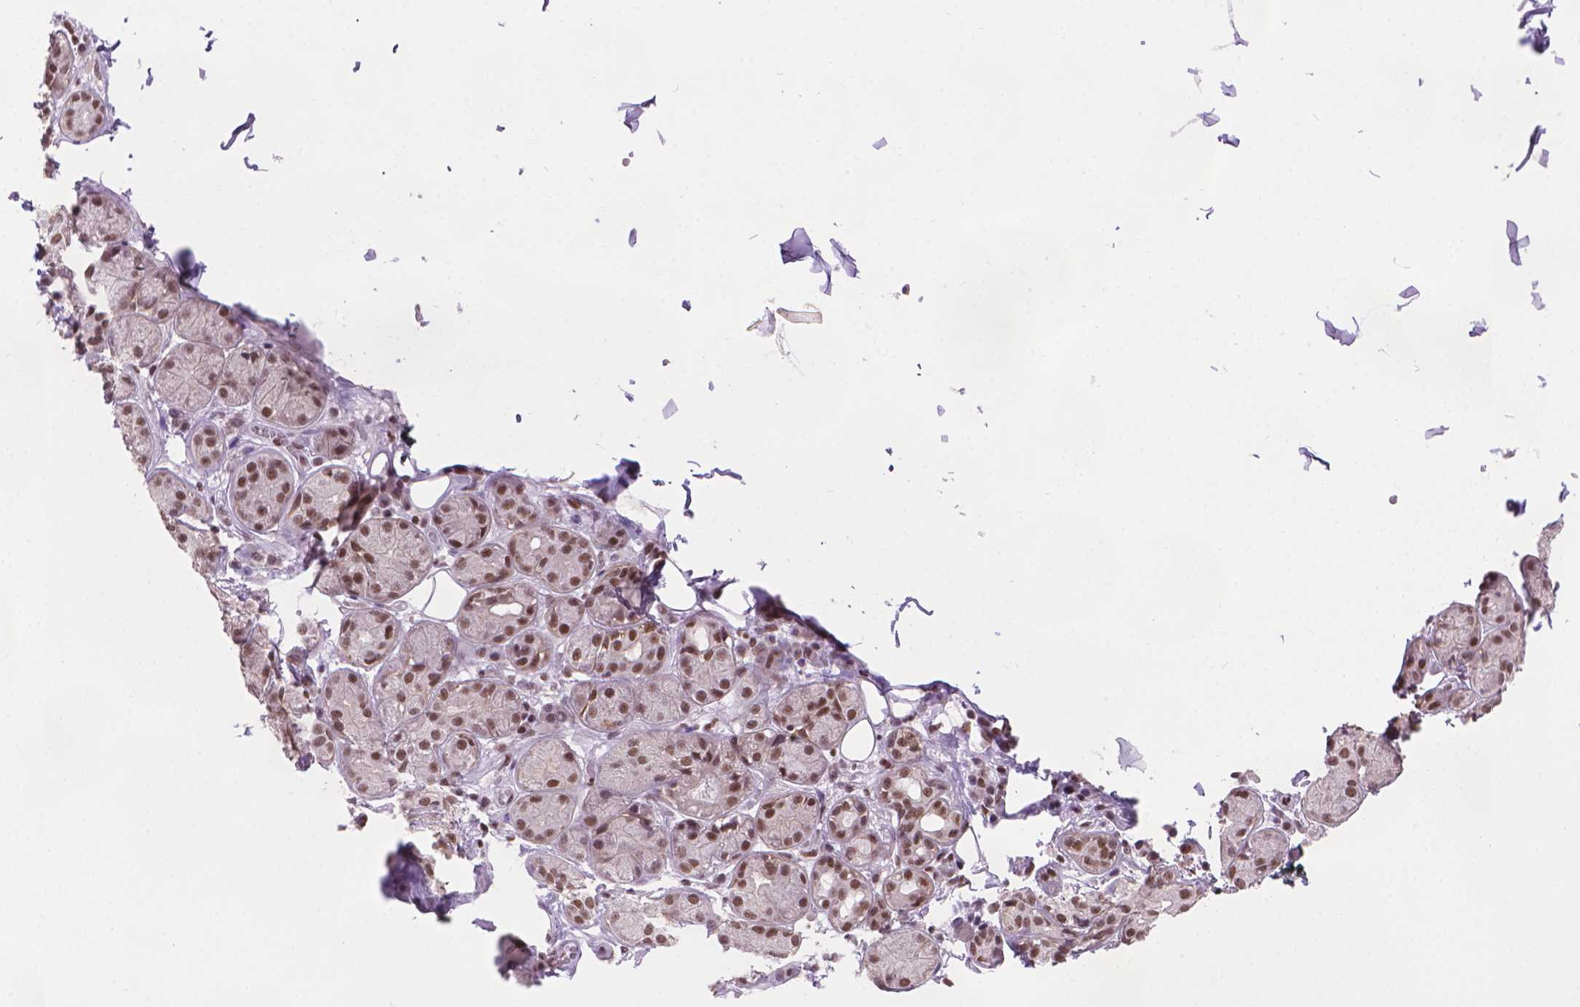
{"staining": {"intensity": "moderate", "quantity": ">75%", "location": "nuclear"}, "tissue": "salivary gland", "cell_type": "Glandular cells", "image_type": "normal", "snomed": [{"axis": "morphology", "description": "Normal tissue, NOS"}, {"axis": "topography", "description": "Salivary gland"}, {"axis": "topography", "description": "Peripheral nerve tissue"}], "caption": "Immunohistochemistry of normal human salivary gland reveals medium levels of moderate nuclear staining in approximately >75% of glandular cells.", "gene": "UBN1", "patient": {"sex": "male", "age": 71}}